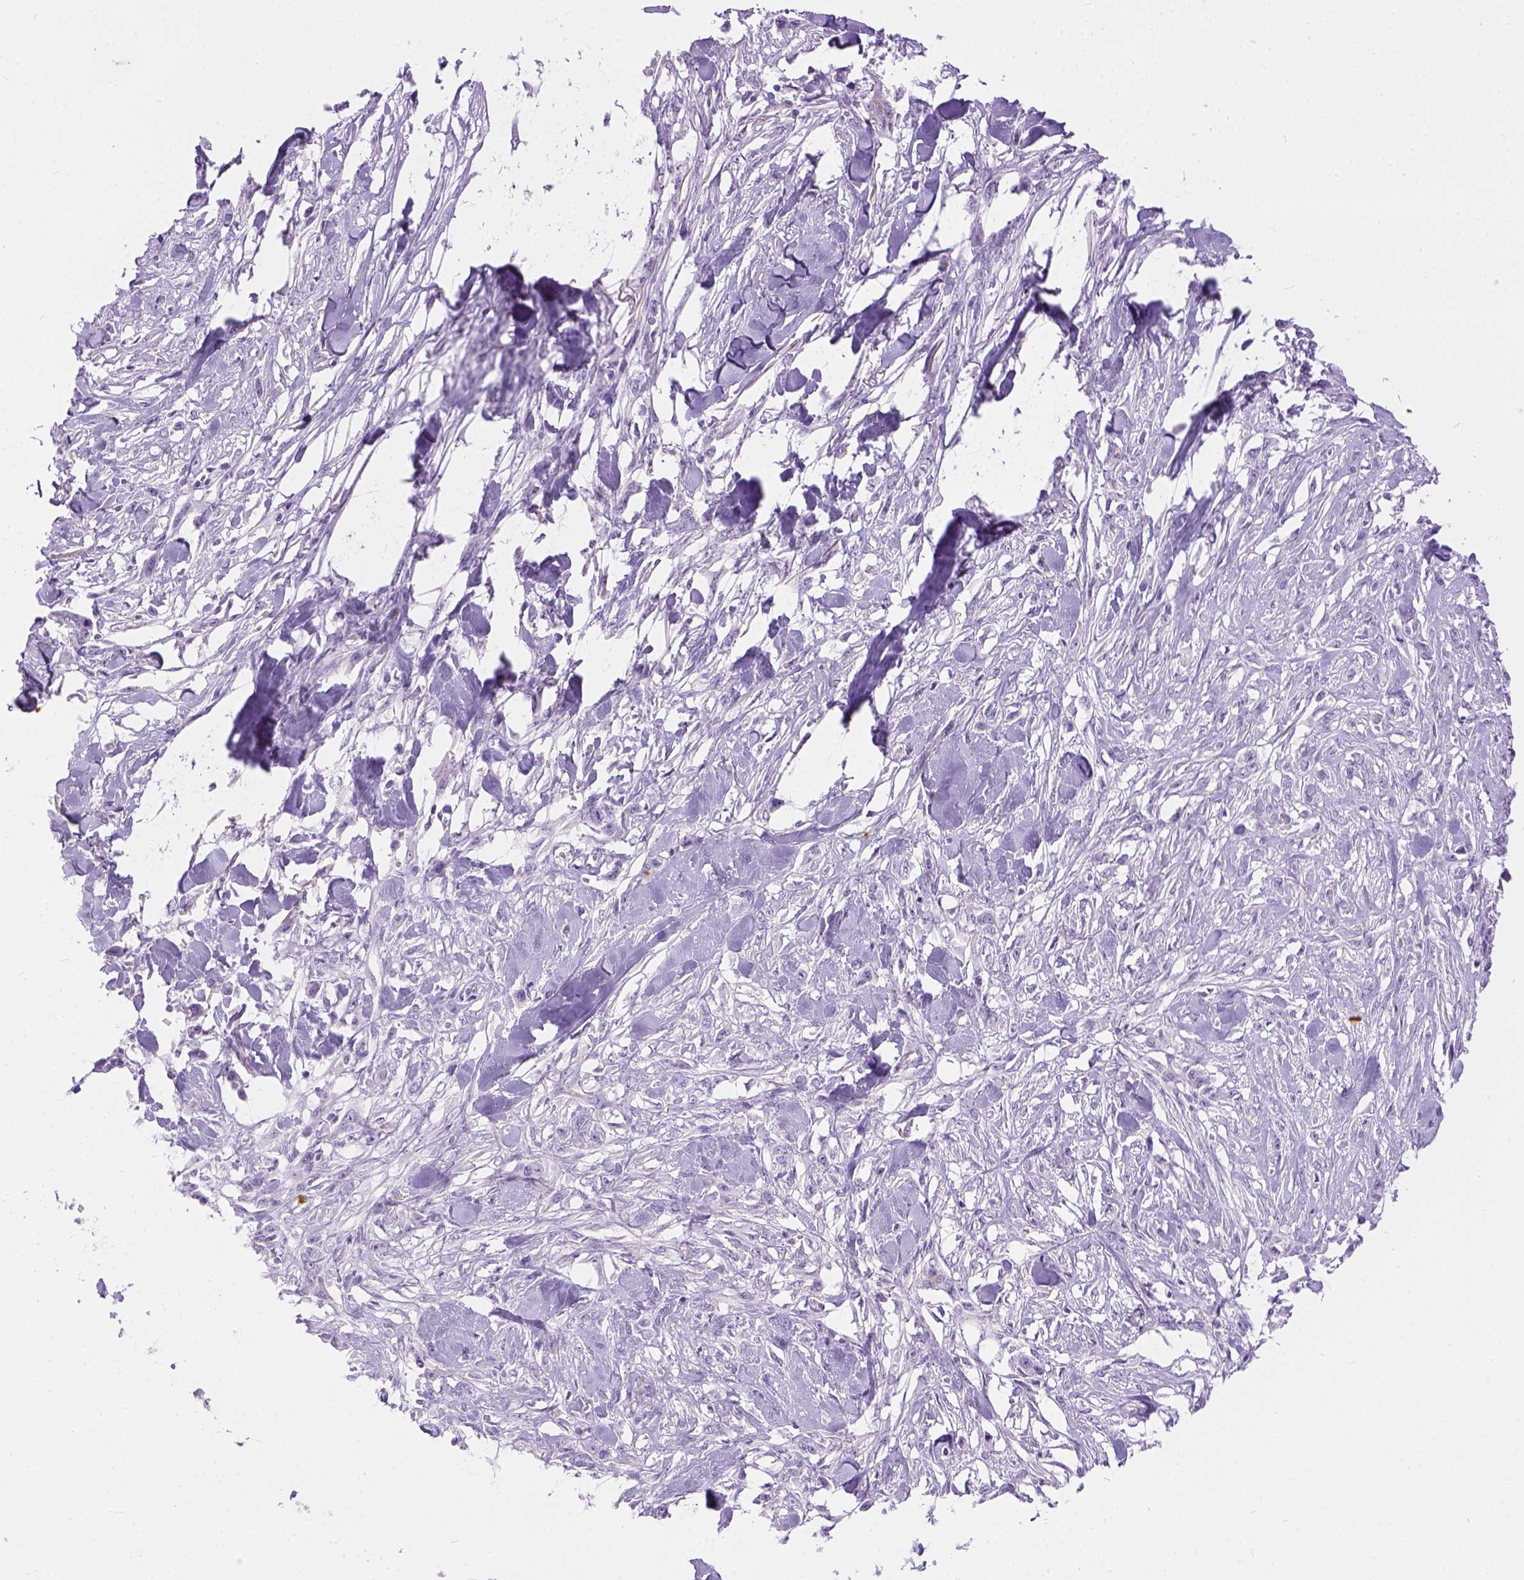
{"staining": {"intensity": "negative", "quantity": "none", "location": "none"}, "tissue": "skin cancer", "cell_type": "Tumor cells", "image_type": "cancer", "snomed": [{"axis": "morphology", "description": "Squamous cell carcinoma, NOS"}, {"axis": "topography", "description": "Skin"}], "caption": "IHC micrograph of skin cancer stained for a protein (brown), which reveals no staining in tumor cells. Brightfield microscopy of immunohistochemistry (IHC) stained with DAB (3,3'-diaminobenzidine) (brown) and hematoxylin (blue), captured at high magnification.", "gene": "TMEM38A", "patient": {"sex": "female", "age": 59}}